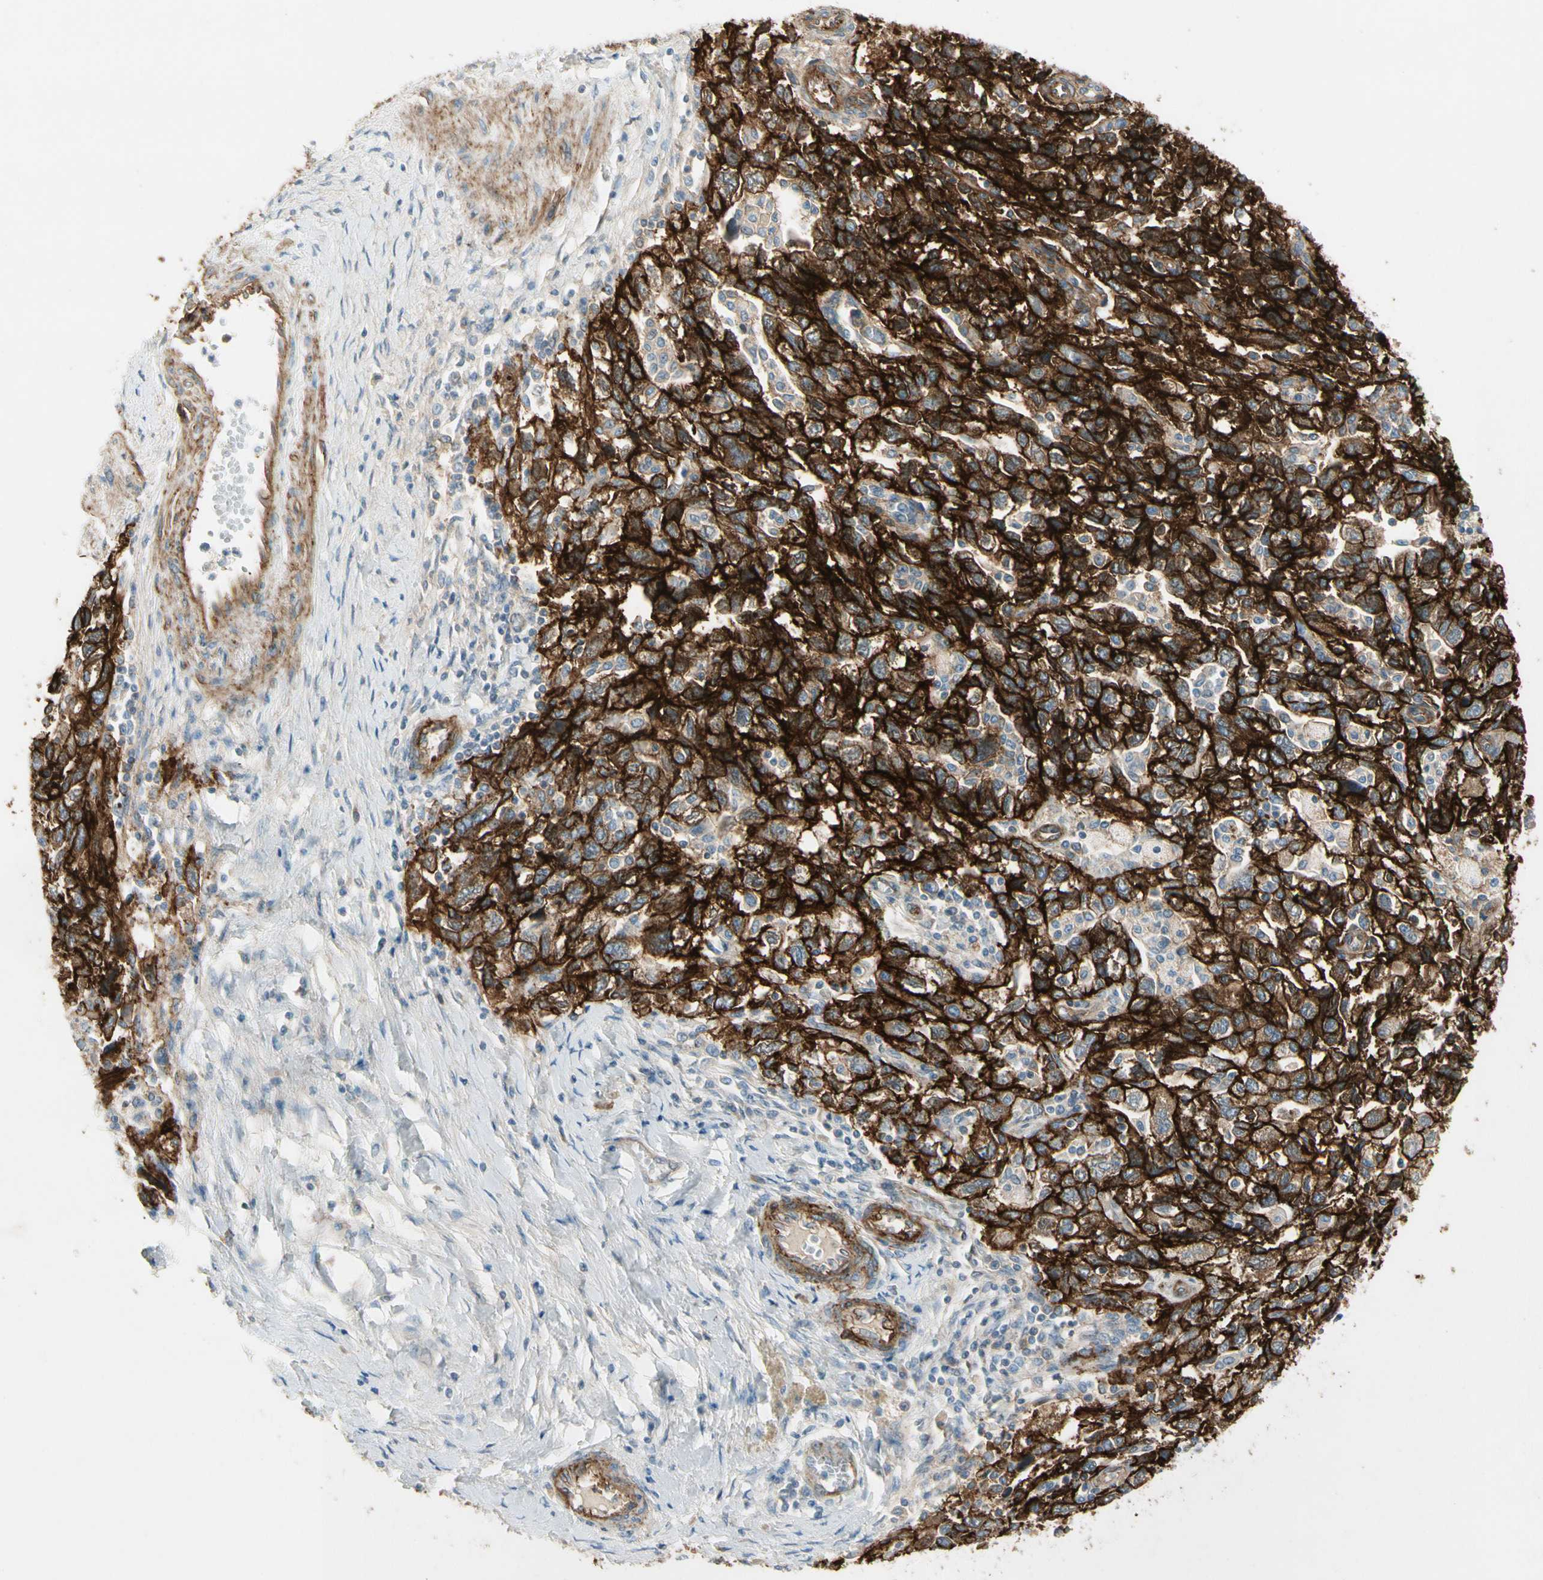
{"staining": {"intensity": "strong", "quantity": ">75%", "location": "cytoplasmic/membranous"}, "tissue": "ovarian cancer", "cell_type": "Tumor cells", "image_type": "cancer", "snomed": [{"axis": "morphology", "description": "Carcinoma, NOS"}, {"axis": "morphology", "description": "Cystadenocarcinoma, serous, NOS"}, {"axis": "topography", "description": "Ovary"}], "caption": "Strong cytoplasmic/membranous expression for a protein is identified in about >75% of tumor cells of ovarian carcinoma using immunohistochemistry.", "gene": "ITGA3", "patient": {"sex": "female", "age": 69}}